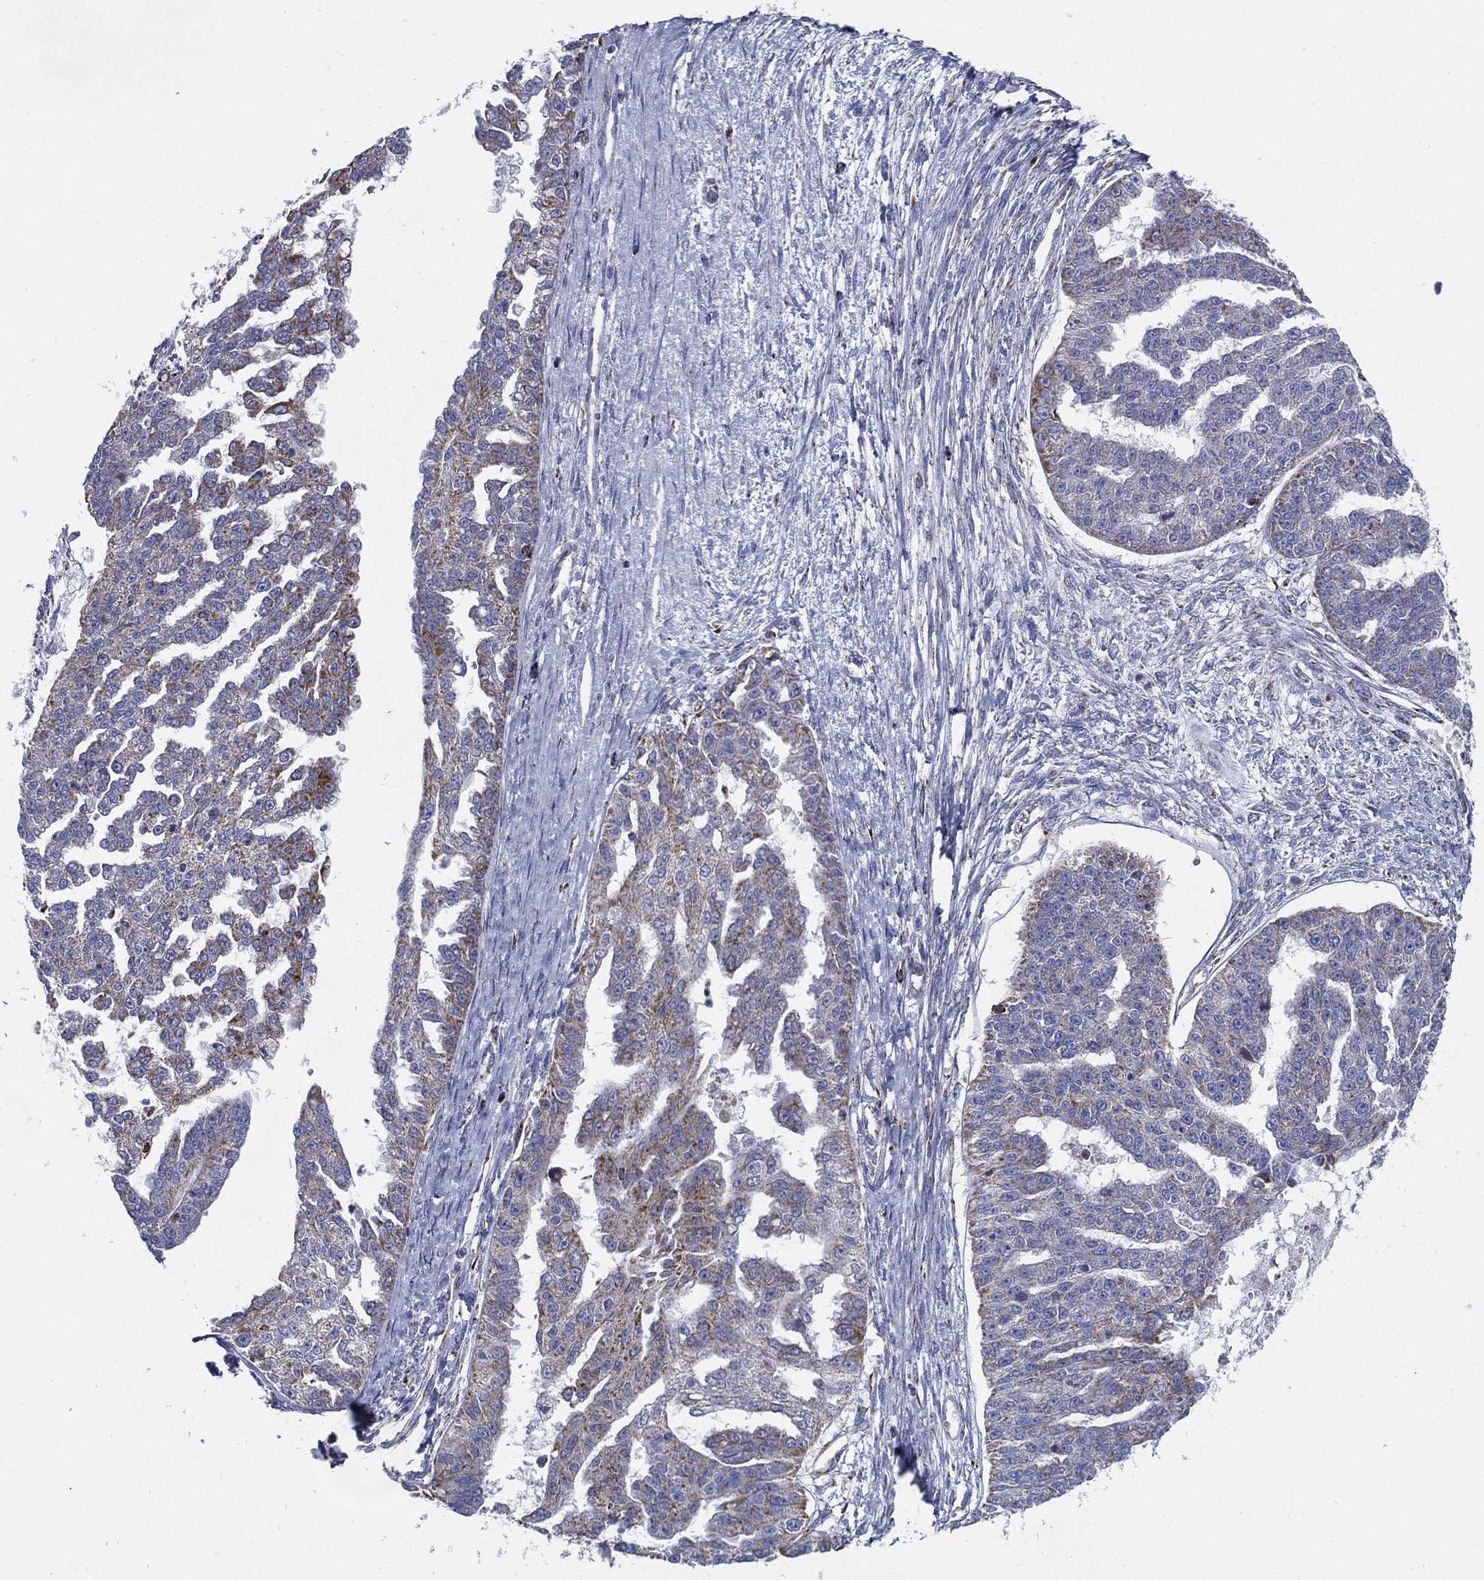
{"staining": {"intensity": "moderate", "quantity": "<25%", "location": "cytoplasmic/membranous"}, "tissue": "ovarian cancer", "cell_type": "Tumor cells", "image_type": "cancer", "snomed": [{"axis": "morphology", "description": "Cystadenocarcinoma, serous, NOS"}, {"axis": "topography", "description": "Ovary"}], "caption": "Protein expression analysis of ovarian serous cystadenocarcinoma demonstrates moderate cytoplasmic/membranous expression in approximately <25% of tumor cells.", "gene": "SFXN1", "patient": {"sex": "female", "age": 58}}